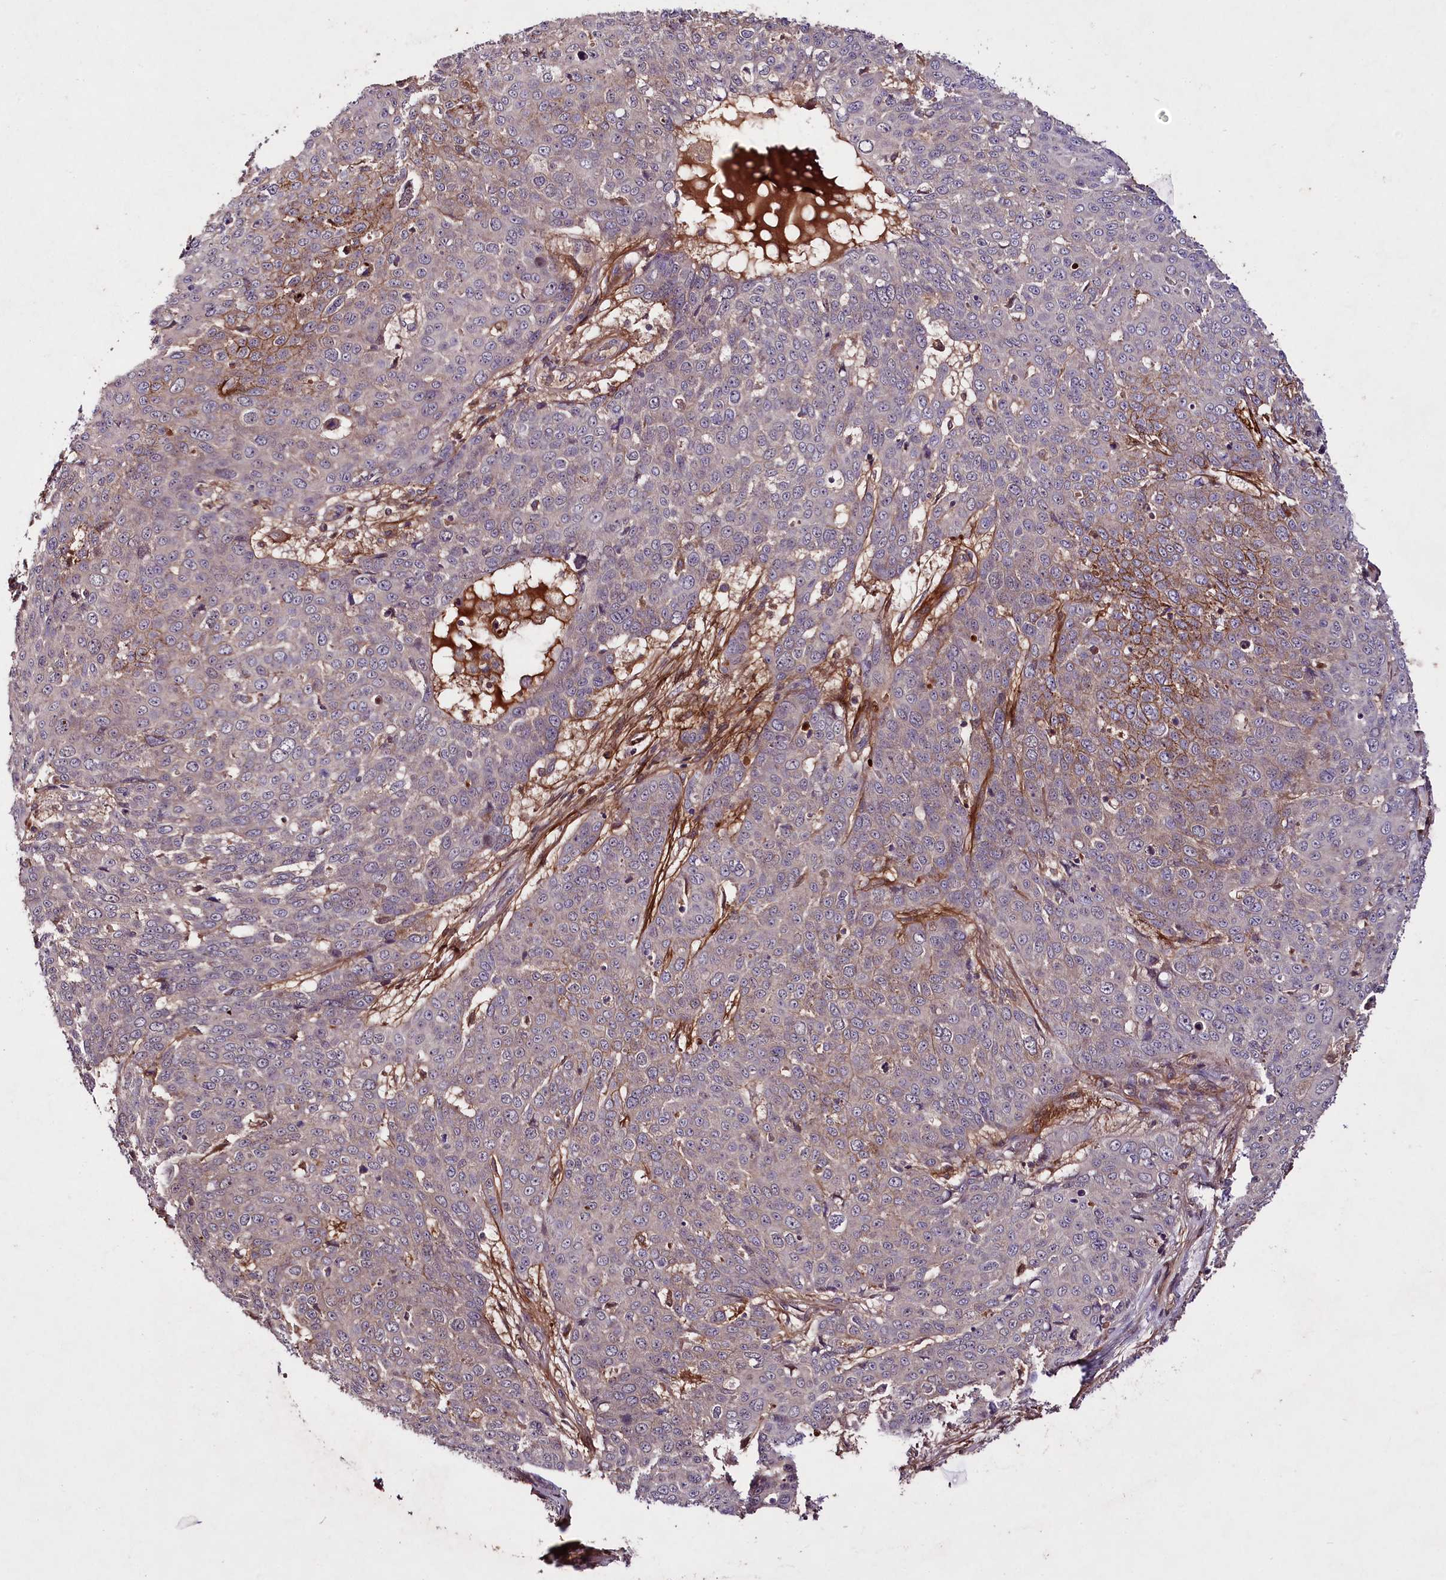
{"staining": {"intensity": "moderate", "quantity": "<25%", "location": "cytoplasmic/membranous"}, "tissue": "skin cancer", "cell_type": "Tumor cells", "image_type": "cancer", "snomed": [{"axis": "morphology", "description": "Squamous cell carcinoma, NOS"}, {"axis": "topography", "description": "Skin"}], "caption": "Moderate cytoplasmic/membranous staining for a protein is identified in approximately <25% of tumor cells of skin cancer using IHC.", "gene": "TNPO3", "patient": {"sex": "male", "age": 71}}